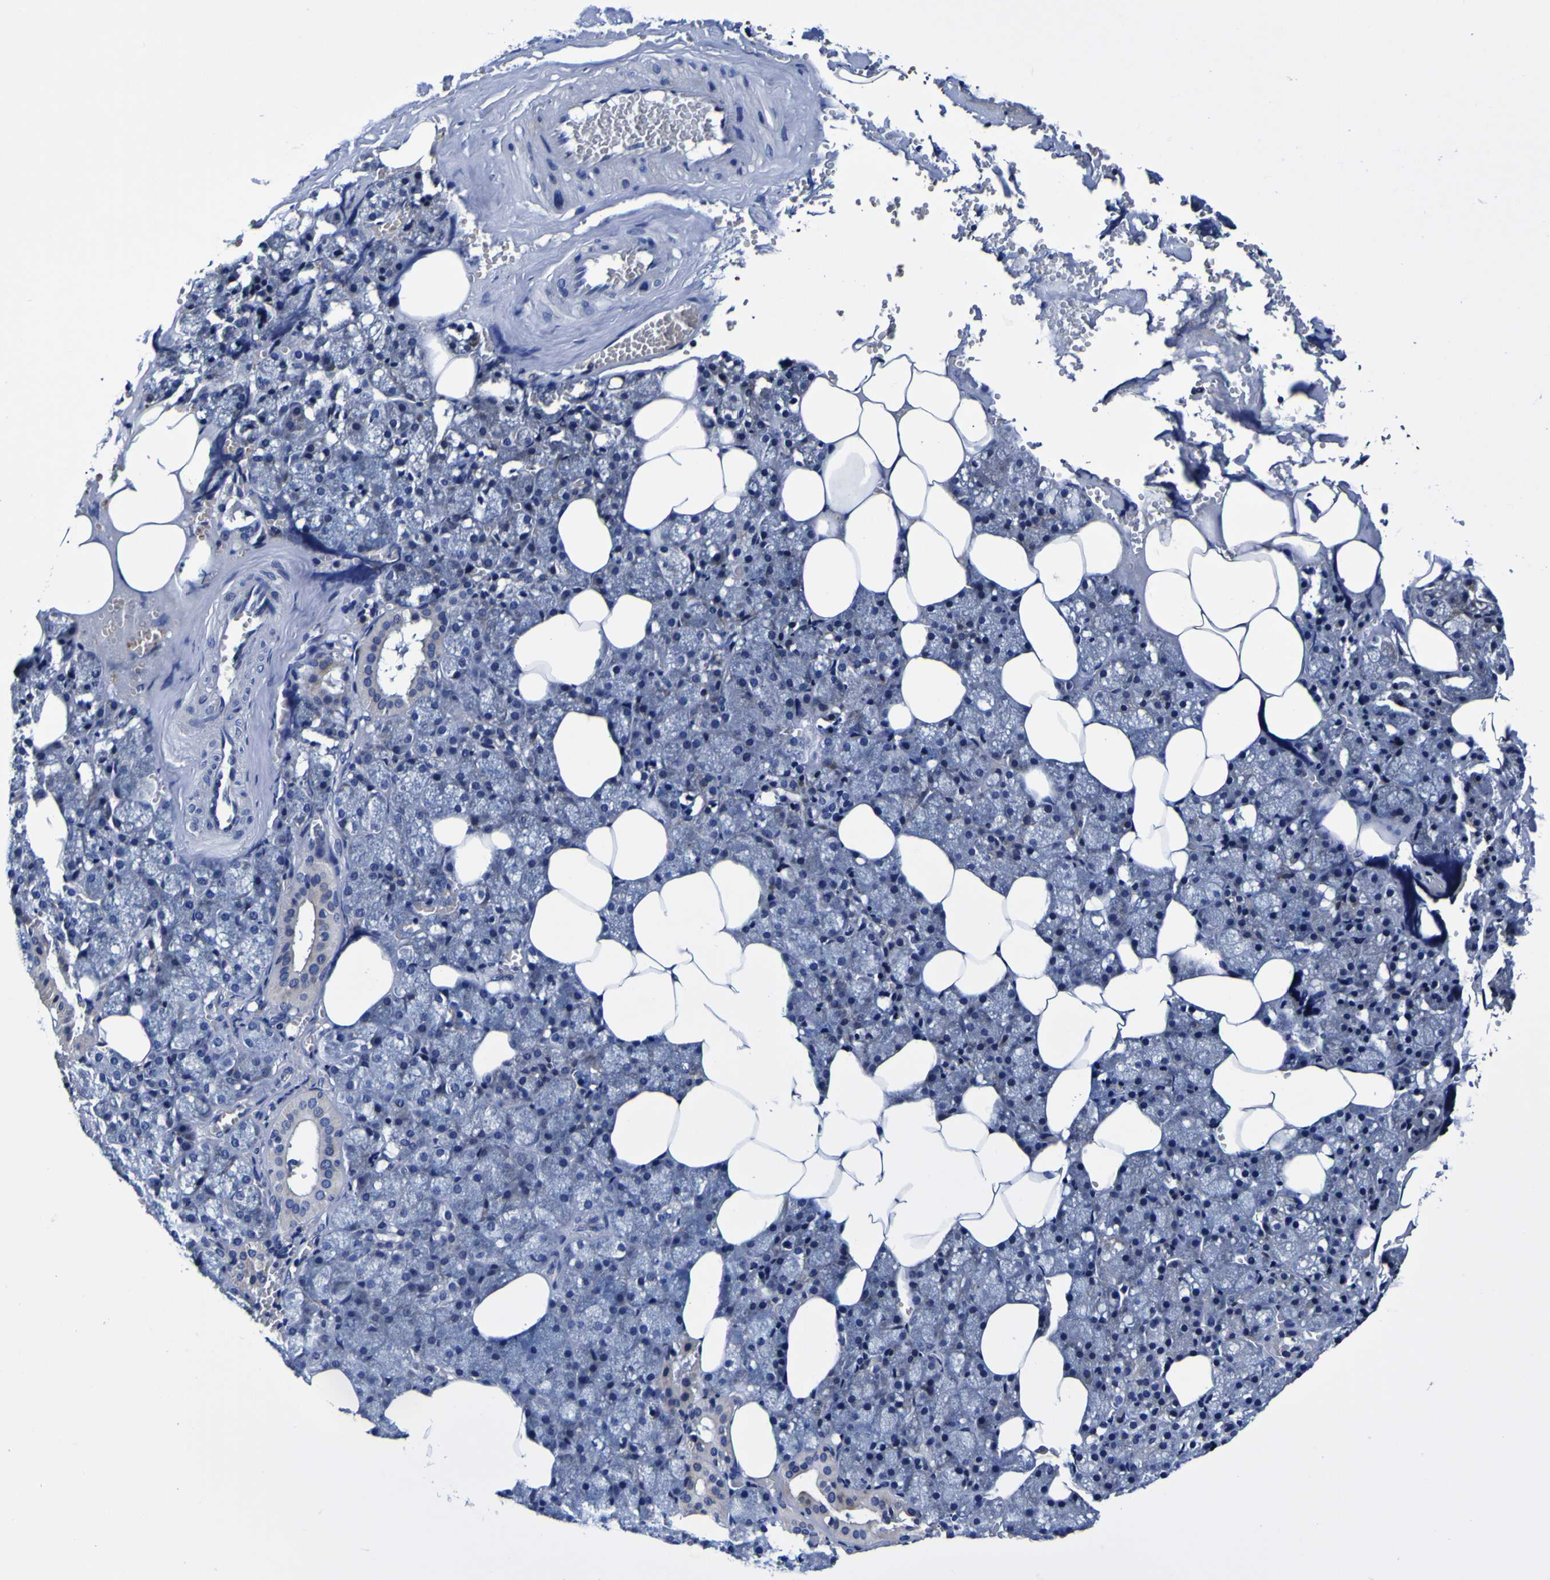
{"staining": {"intensity": "moderate", "quantity": "<25%", "location": "cytoplasmic/membranous"}, "tissue": "salivary gland", "cell_type": "Glandular cells", "image_type": "normal", "snomed": [{"axis": "morphology", "description": "Normal tissue, NOS"}, {"axis": "topography", "description": "Salivary gland"}], "caption": "The histopathology image shows a brown stain indicating the presence of a protein in the cytoplasmic/membranous of glandular cells in salivary gland.", "gene": "PDLIM4", "patient": {"sex": "male", "age": 62}}